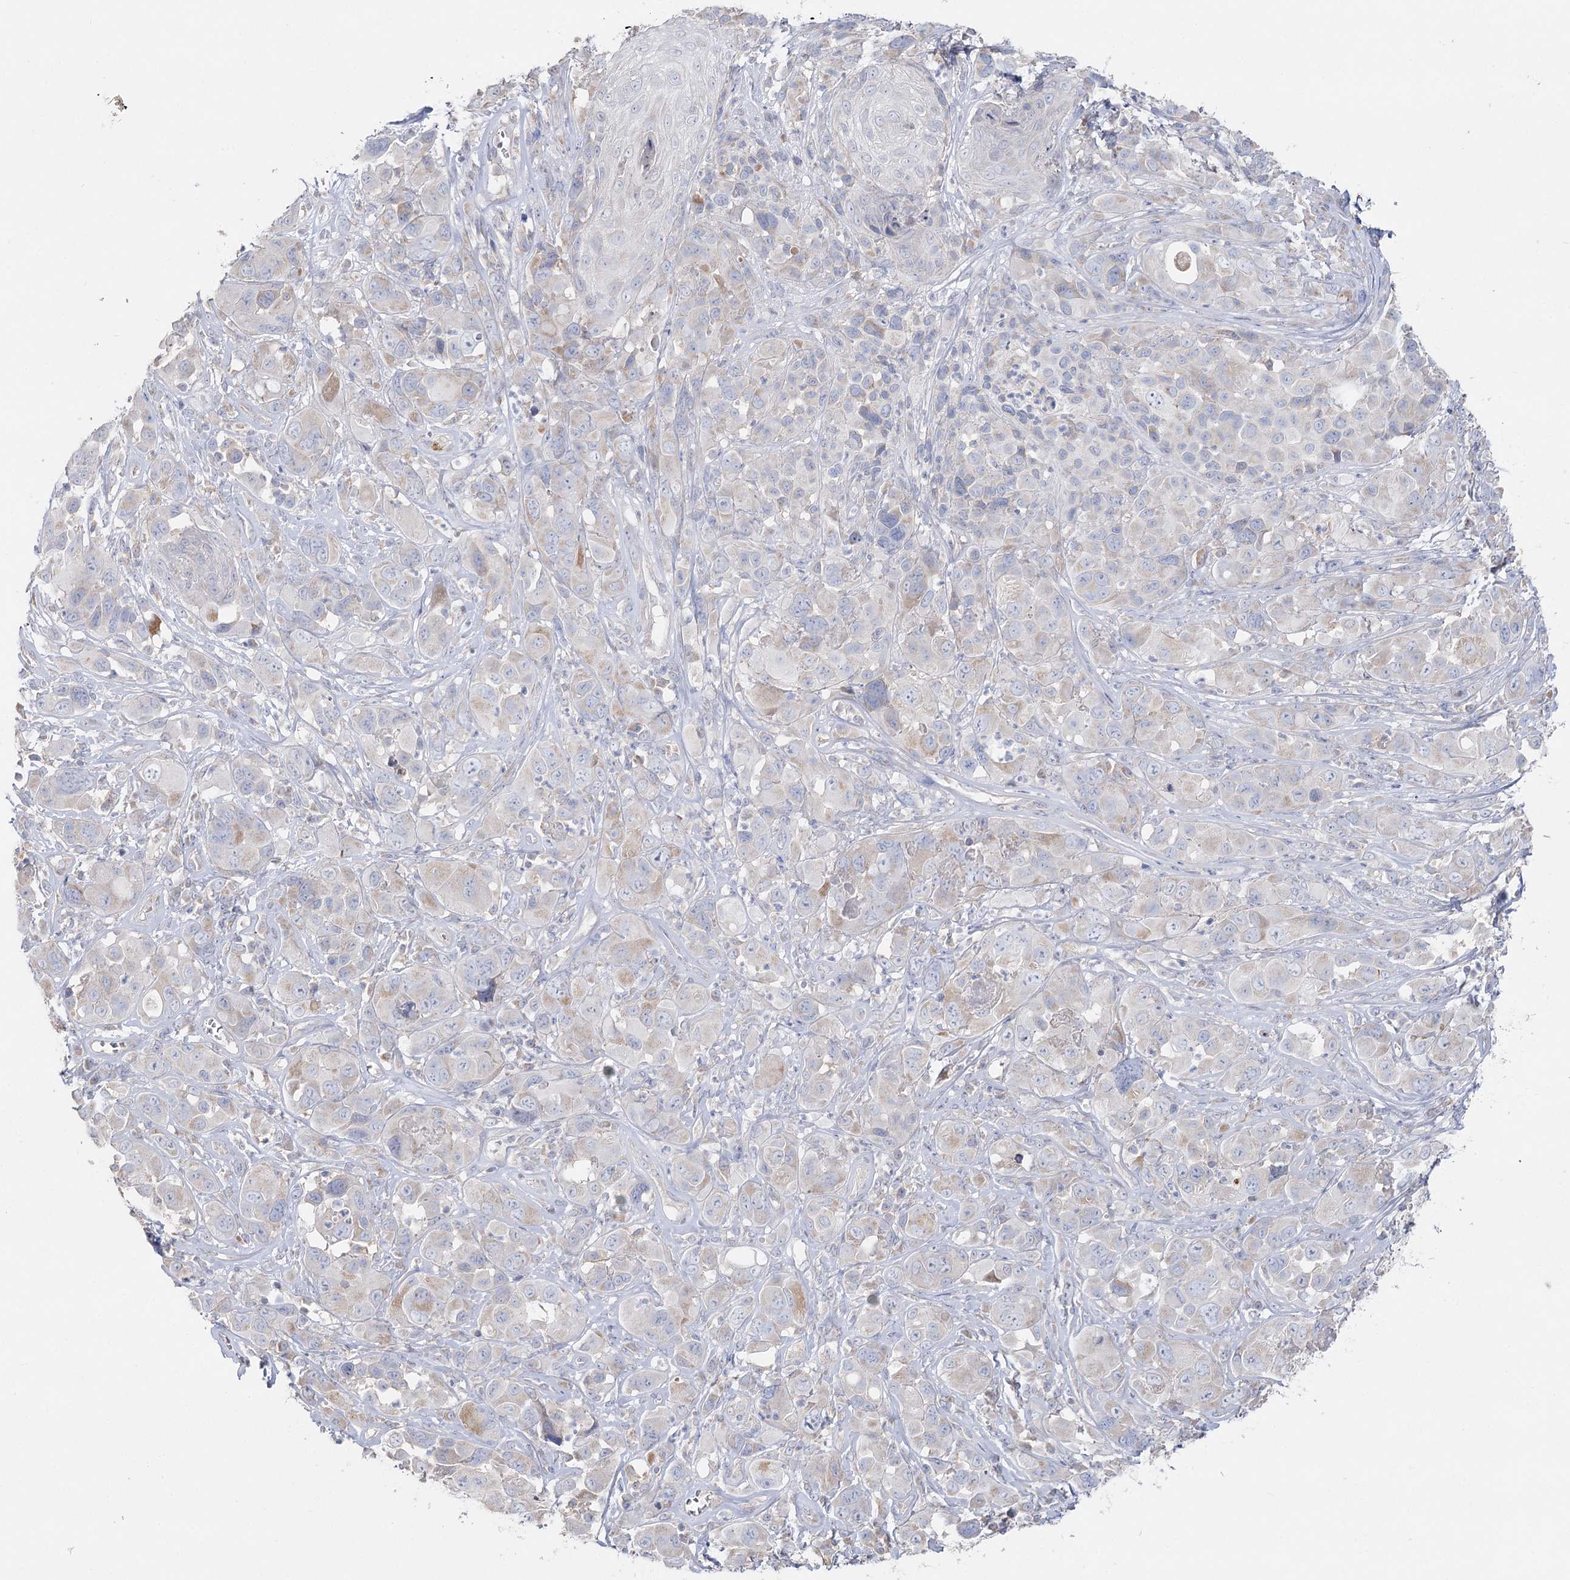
{"staining": {"intensity": "weak", "quantity": "<25%", "location": "cytoplasmic/membranous"}, "tissue": "melanoma", "cell_type": "Tumor cells", "image_type": "cancer", "snomed": [{"axis": "morphology", "description": "Malignant melanoma, NOS"}, {"axis": "topography", "description": "Skin of trunk"}], "caption": "Protein analysis of melanoma displays no significant staining in tumor cells. The staining is performed using DAB (3,3'-diaminobenzidine) brown chromogen with nuclei counter-stained in using hematoxylin.", "gene": "TMEM187", "patient": {"sex": "male", "age": 71}}